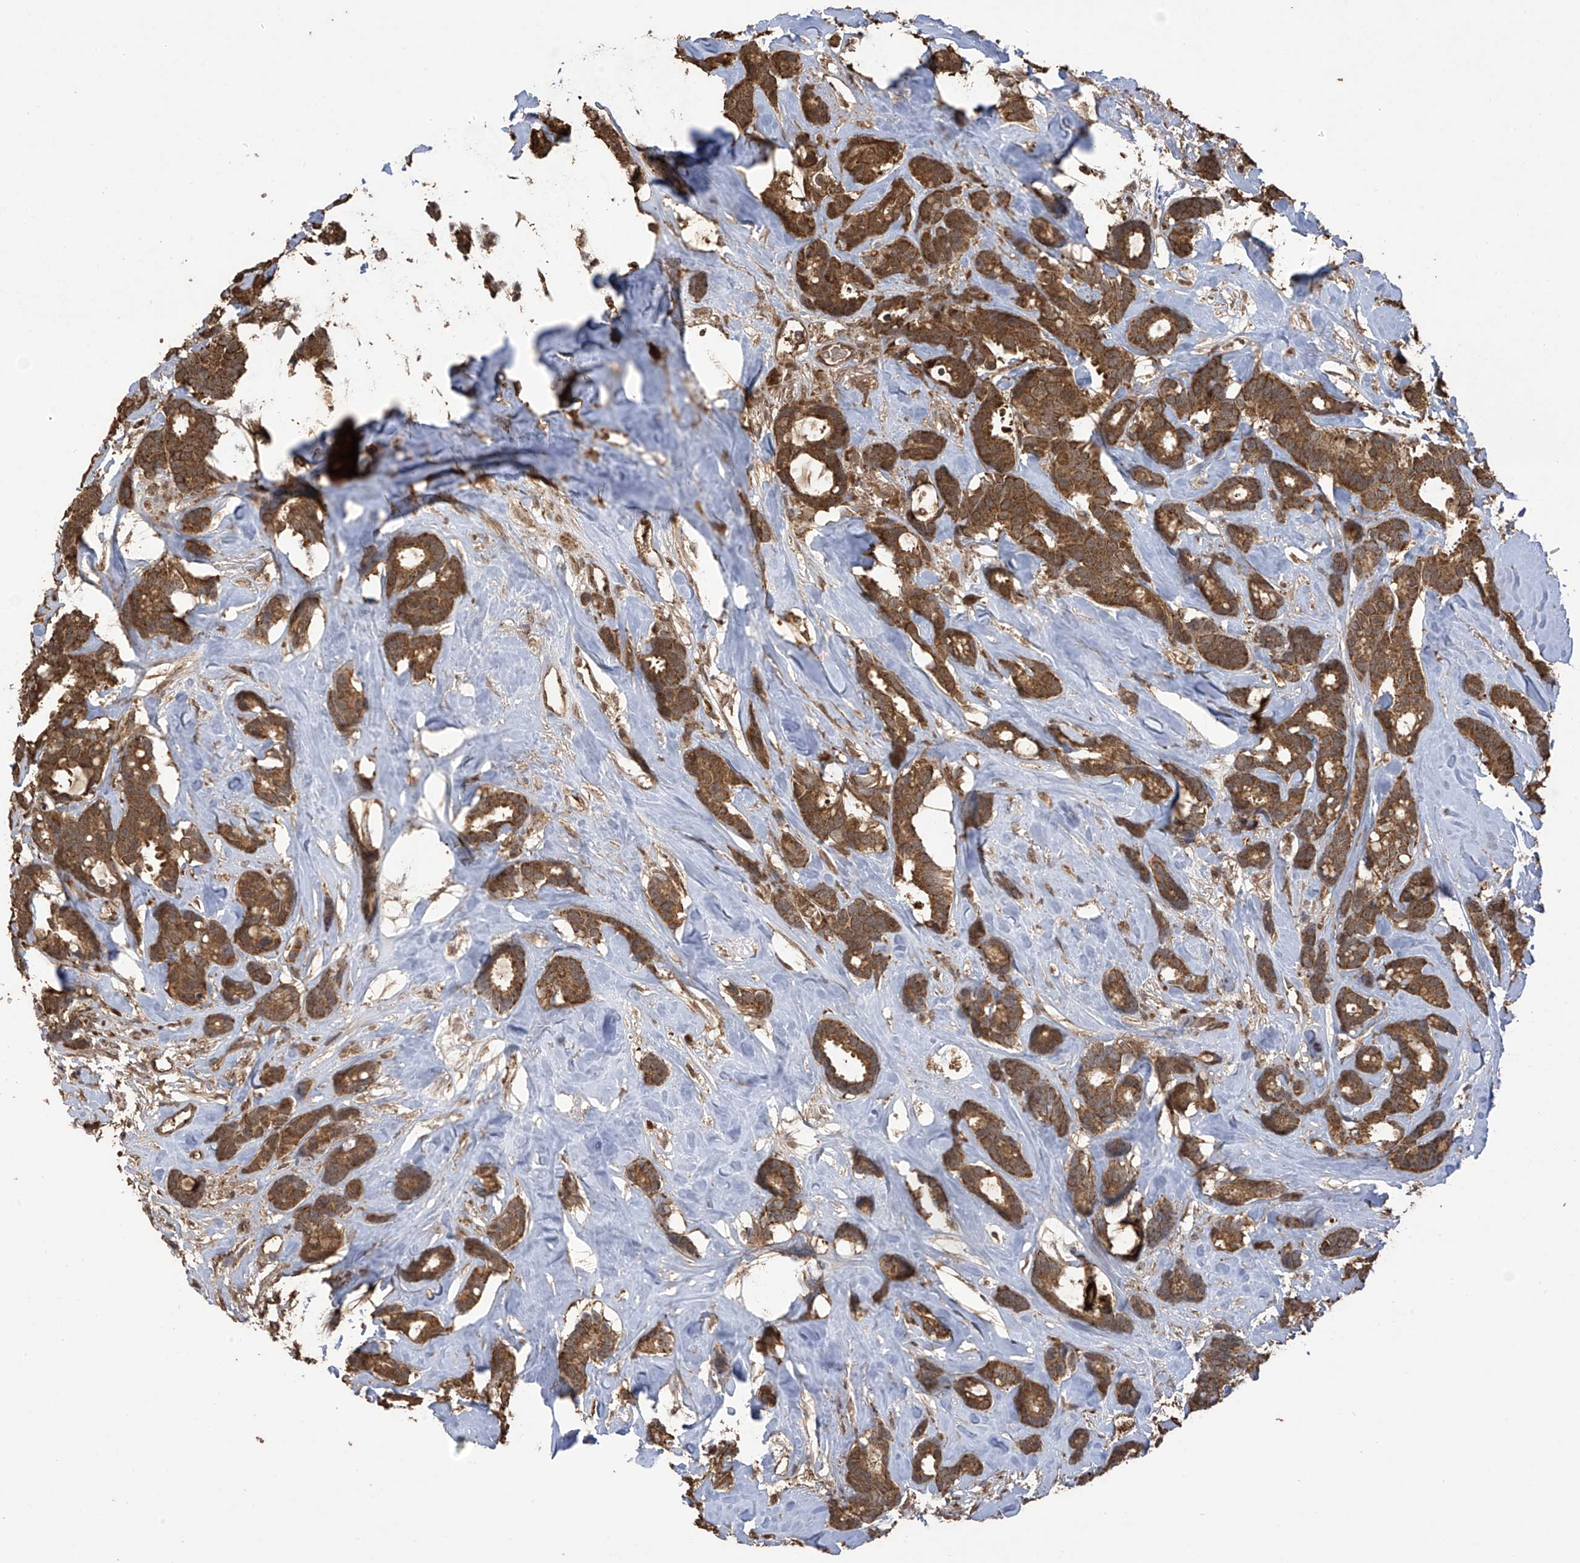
{"staining": {"intensity": "moderate", "quantity": ">75%", "location": "cytoplasmic/membranous"}, "tissue": "breast cancer", "cell_type": "Tumor cells", "image_type": "cancer", "snomed": [{"axis": "morphology", "description": "Duct carcinoma"}, {"axis": "topography", "description": "Breast"}], "caption": "IHC micrograph of neoplastic tissue: human breast cancer stained using immunohistochemistry (IHC) reveals medium levels of moderate protein expression localized specifically in the cytoplasmic/membranous of tumor cells, appearing as a cytoplasmic/membranous brown color.", "gene": "PNPT1", "patient": {"sex": "female", "age": 87}}